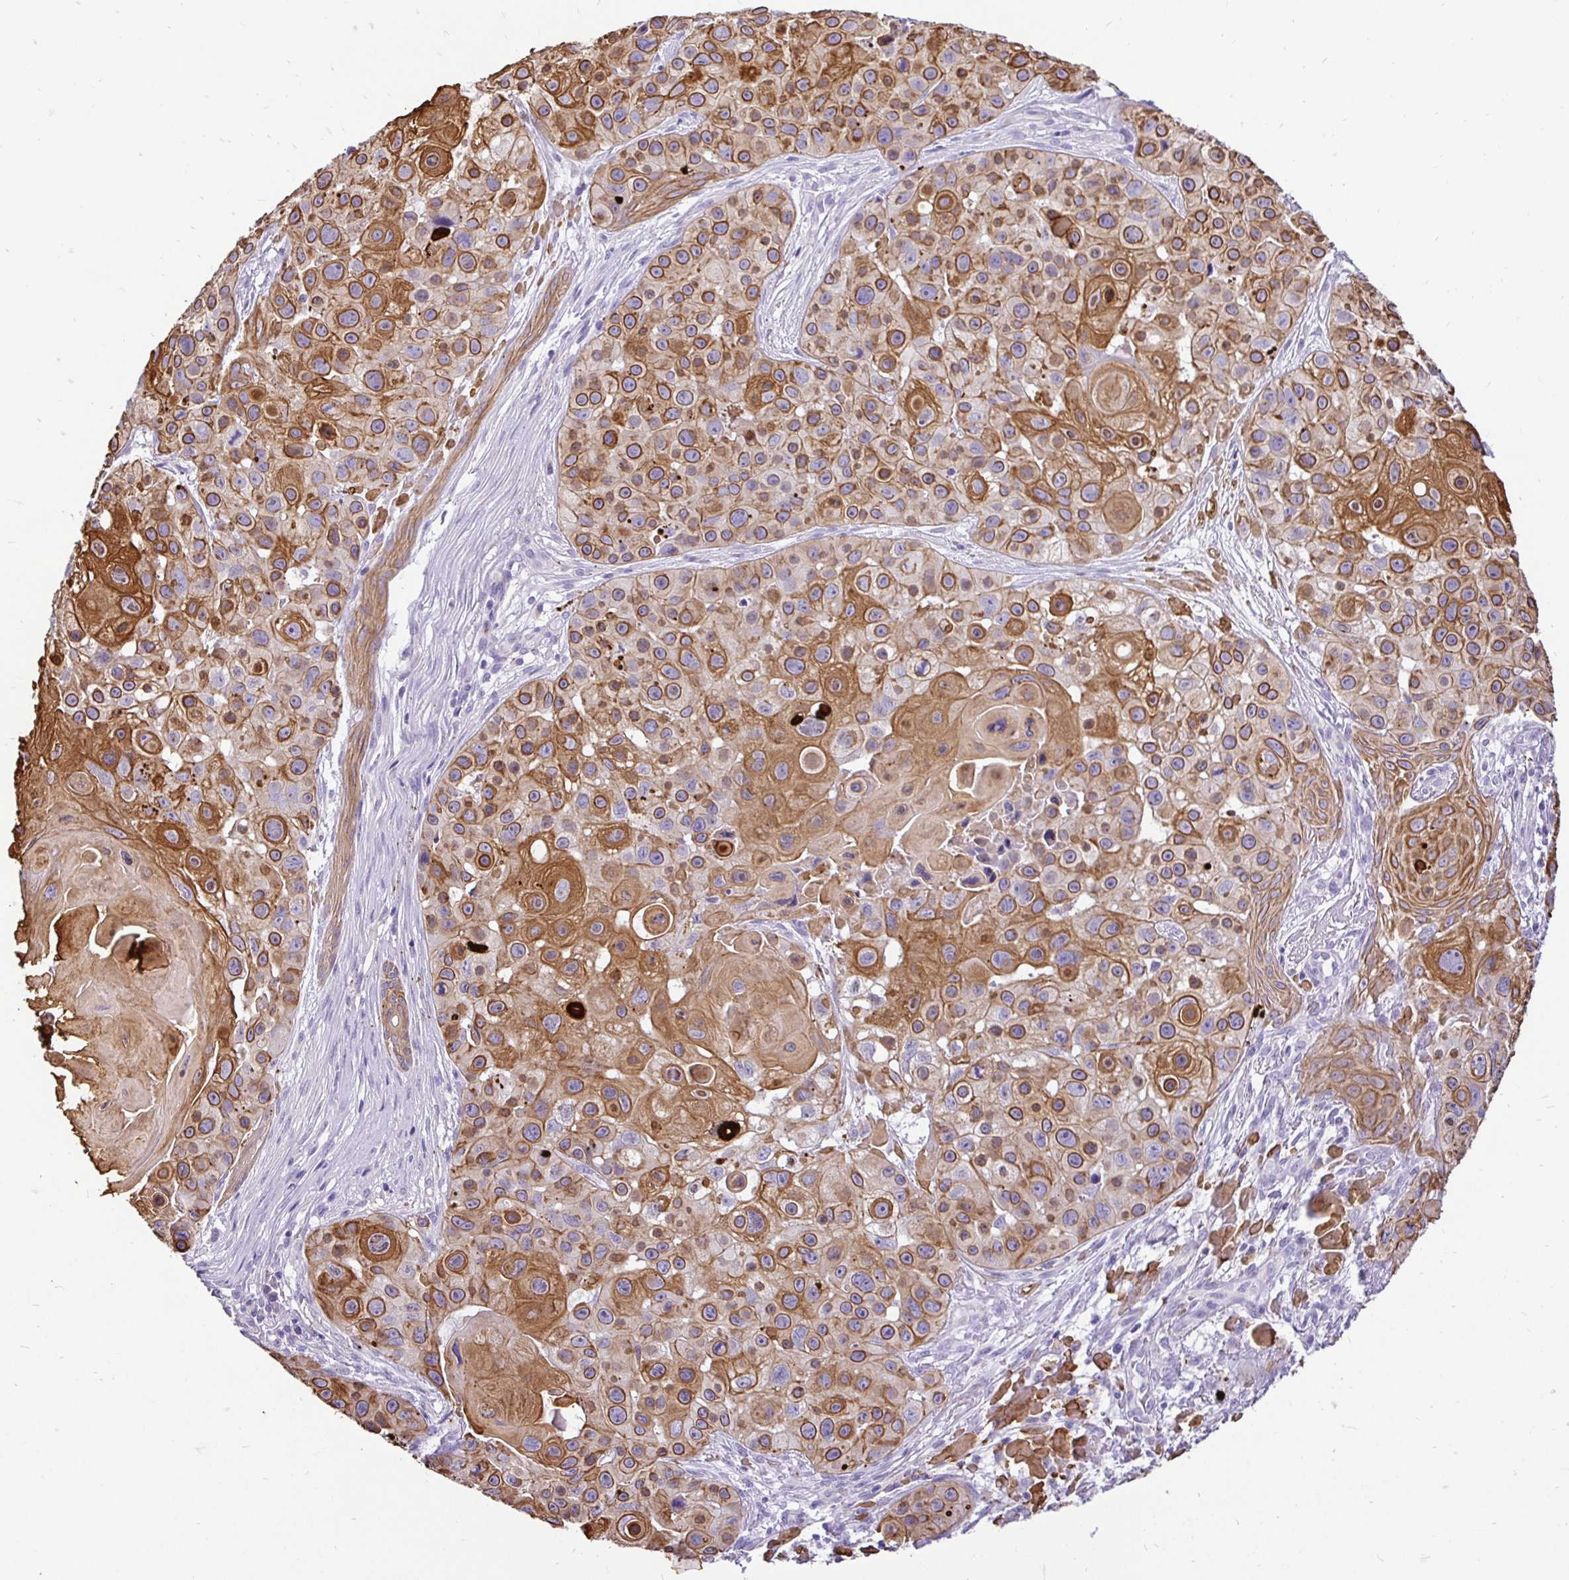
{"staining": {"intensity": "strong", "quantity": ">75%", "location": "cytoplasmic/membranous"}, "tissue": "skin cancer", "cell_type": "Tumor cells", "image_type": "cancer", "snomed": [{"axis": "morphology", "description": "Squamous cell carcinoma, NOS"}, {"axis": "topography", "description": "Skin"}], "caption": "Immunohistochemical staining of skin cancer demonstrates strong cytoplasmic/membranous protein staining in about >75% of tumor cells.", "gene": "TAF1D", "patient": {"sex": "male", "age": 92}}